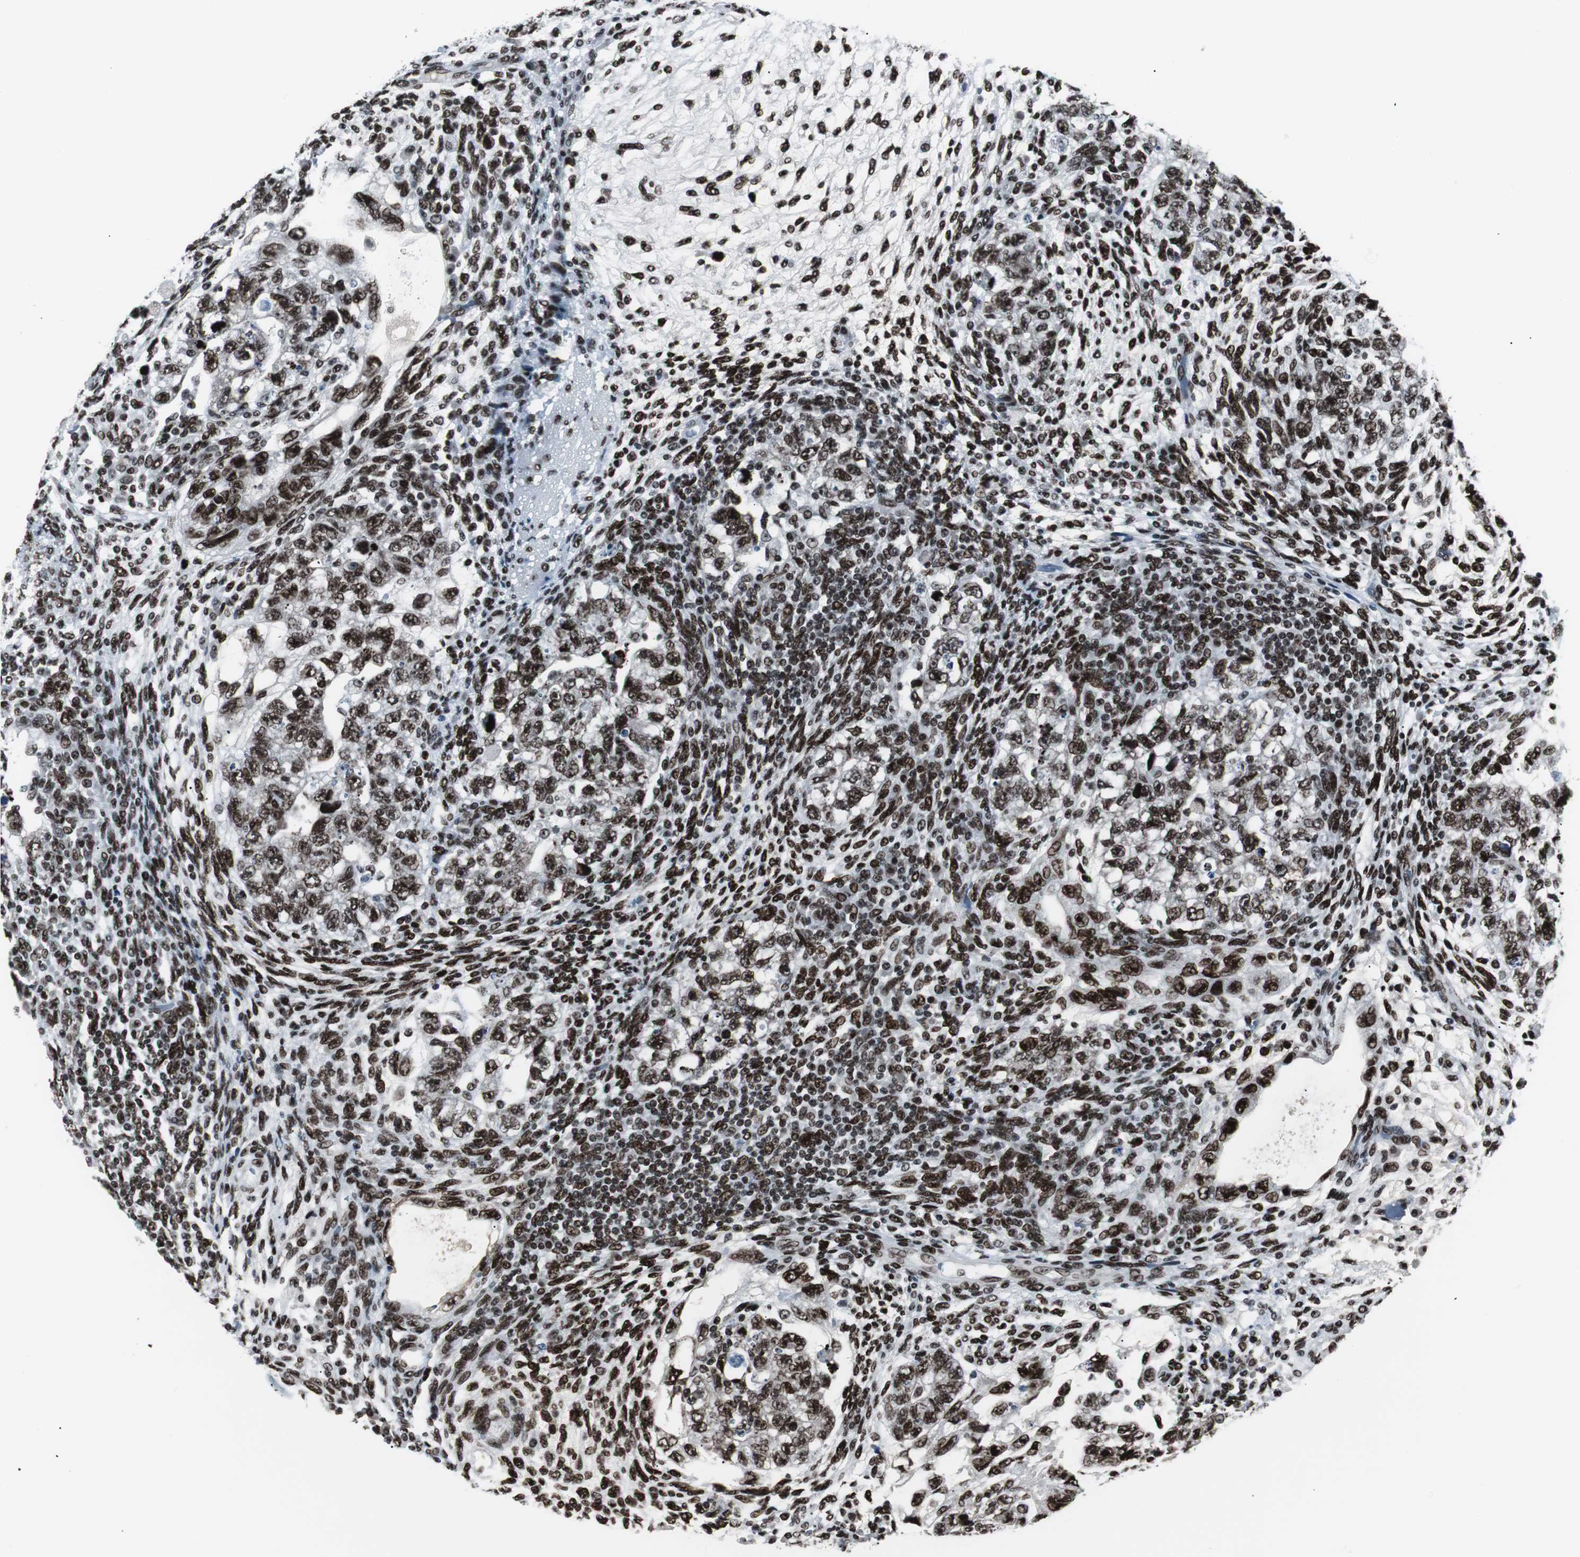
{"staining": {"intensity": "strong", "quantity": ">75%", "location": "nuclear"}, "tissue": "testis cancer", "cell_type": "Tumor cells", "image_type": "cancer", "snomed": [{"axis": "morphology", "description": "Normal tissue, NOS"}, {"axis": "morphology", "description": "Carcinoma, Embryonal, NOS"}, {"axis": "topography", "description": "Testis"}], "caption": "Brown immunohistochemical staining in testis cancer exhibits strong nuclear expression in about >75% of tumor cells.", "gene": "XRCC1", "patient": {"sex": "male", "age": 36}}